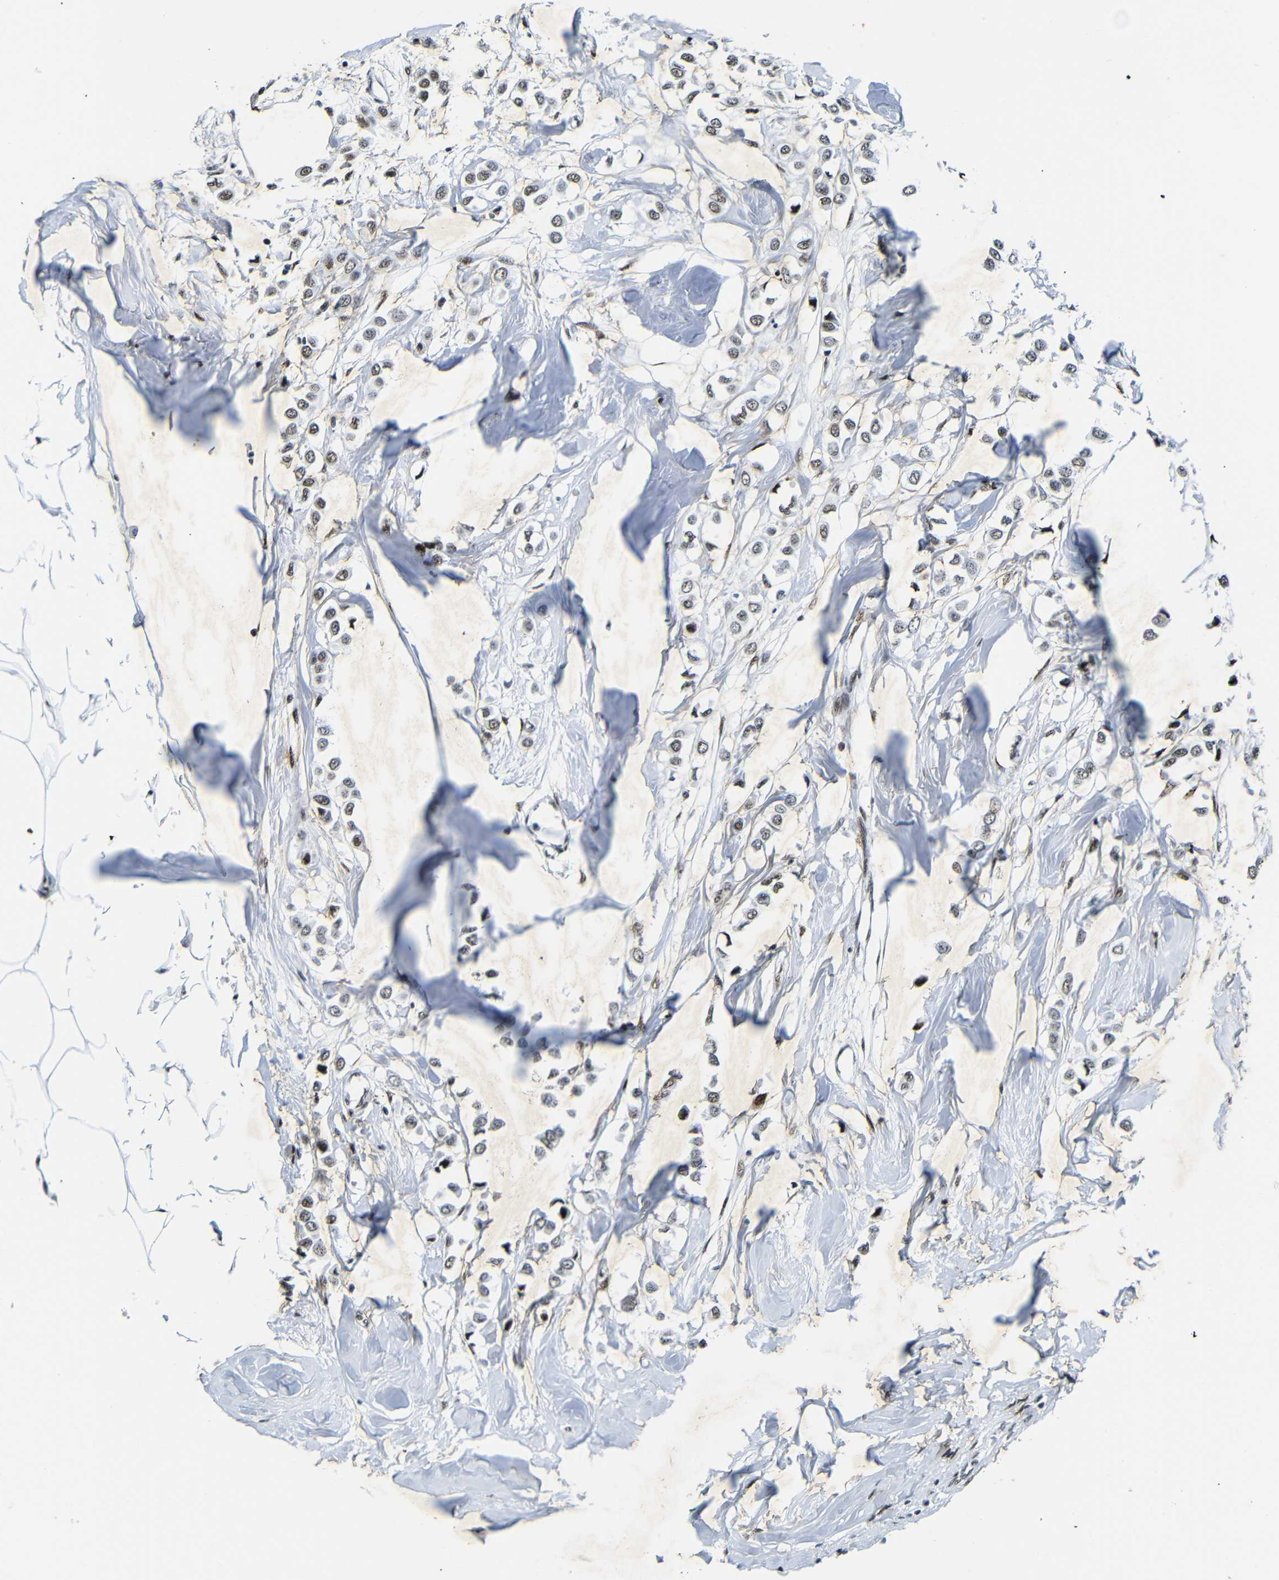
{"staining": {"intensity": "weak", "quantity": ">75%", "location": "nuclear"}, "tissue": "breast cancer", "cell_type": "Tumor cells", "image_type": "cancer", "snomed": [{"axis": "morphology", "description": "Lobular carcinoma"}, {"axis": "topography", "description": "Breast"}], "caption": "Immunohistochemistry of lobular carcinoma (breast) displays low levels of weak nuclear expression in approximately >75% of tumor cells.", "gene": "SRSF1", "patient": {"sex": "female", "age": 51}}